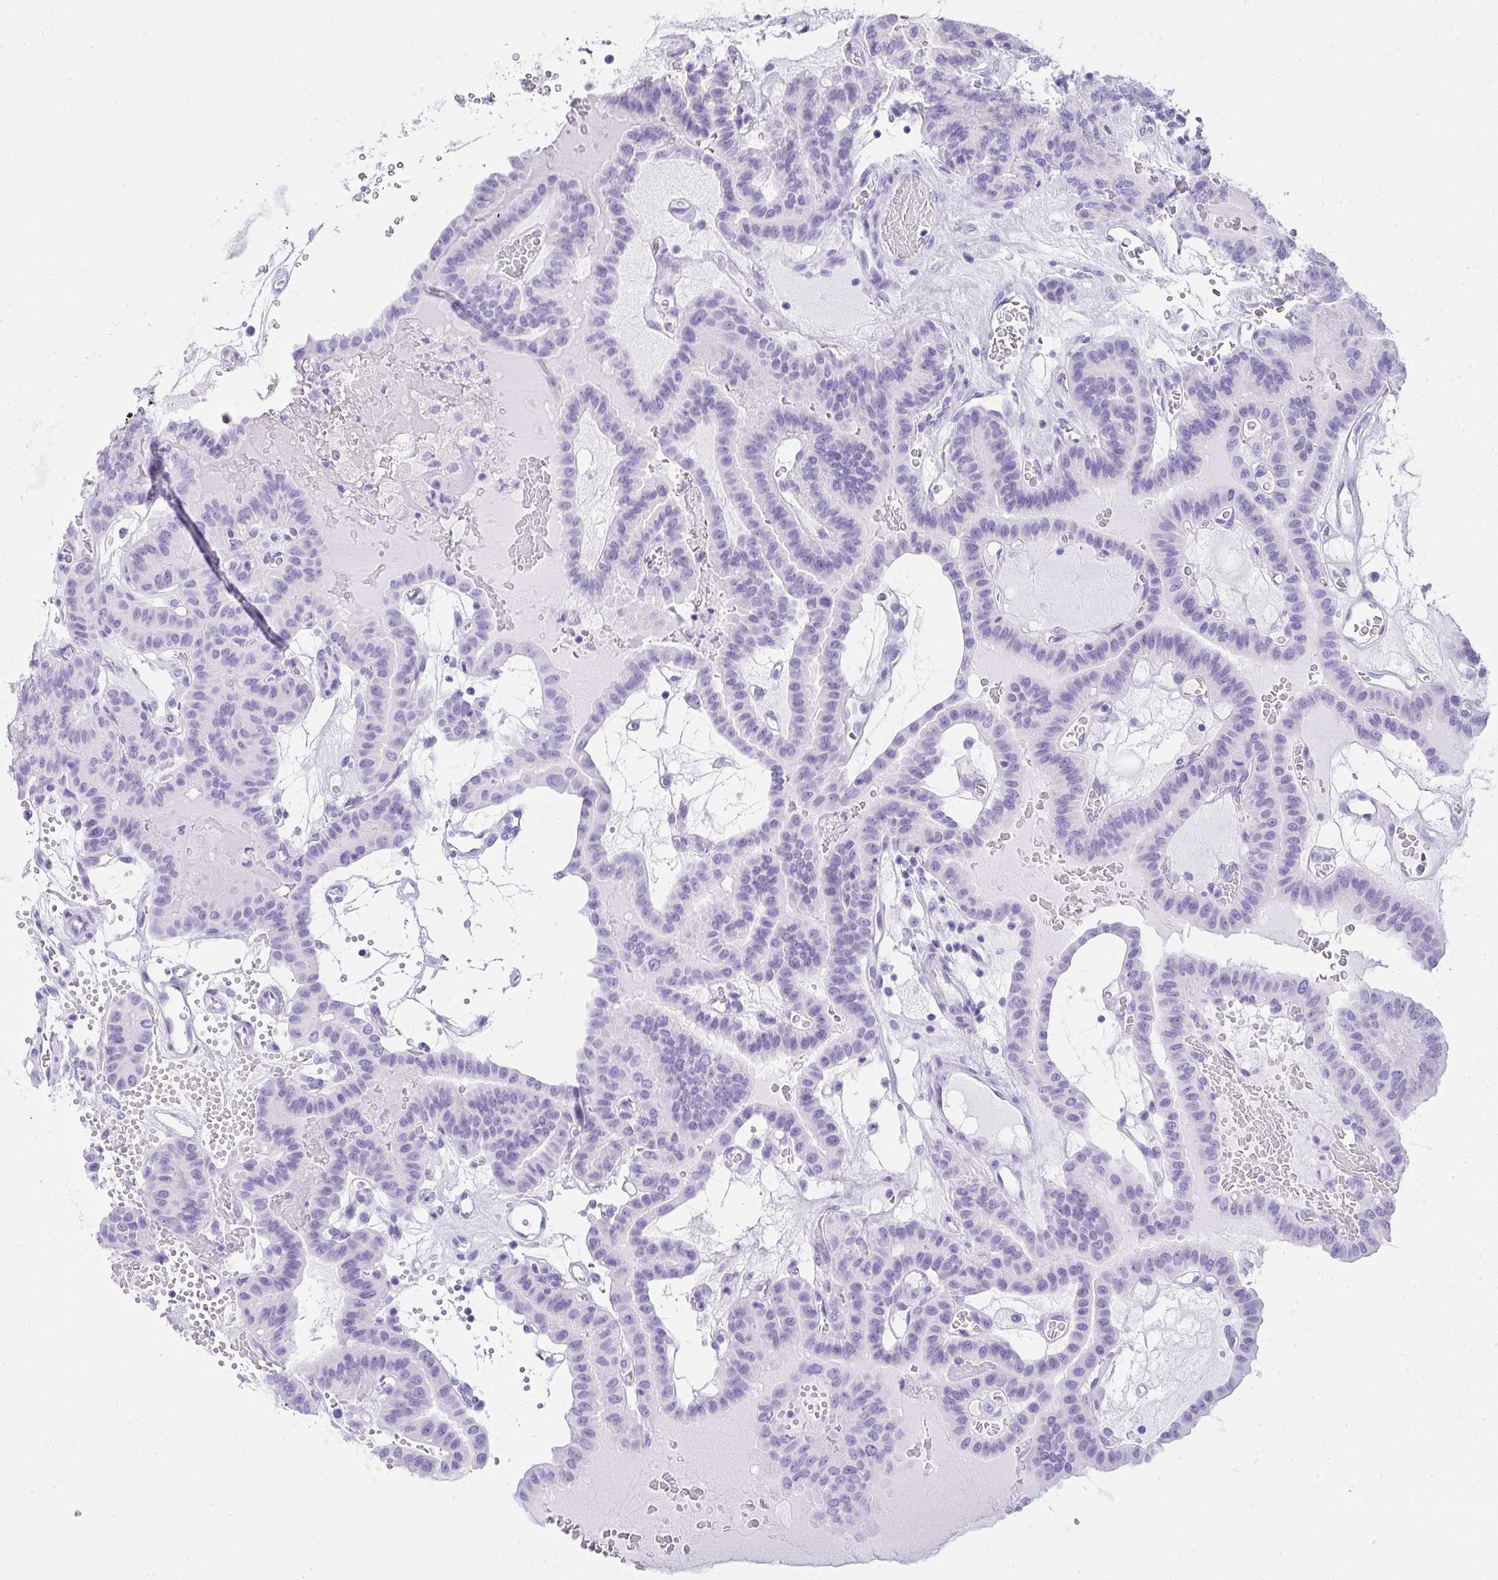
{"staining": {"intensity": "negative", "quantity": "none", "location": "none"}, "tissue": "thyroid cancer", "cell_type": "Tumor cells", "image_type": "cancer", "snomed": [{"axis": "morphology", "description": "Papillary adenocarcinoma, NOS"}, {"axis": "topography", "description": "Thyroid gland"}], "caption": "This is an IHC photomicrograph of human thyroid papillary adenocarcinoma. There is no staining in tumor cells.", "gene": "CDADC1", "patient": {"sex": "male", "age": 87}}